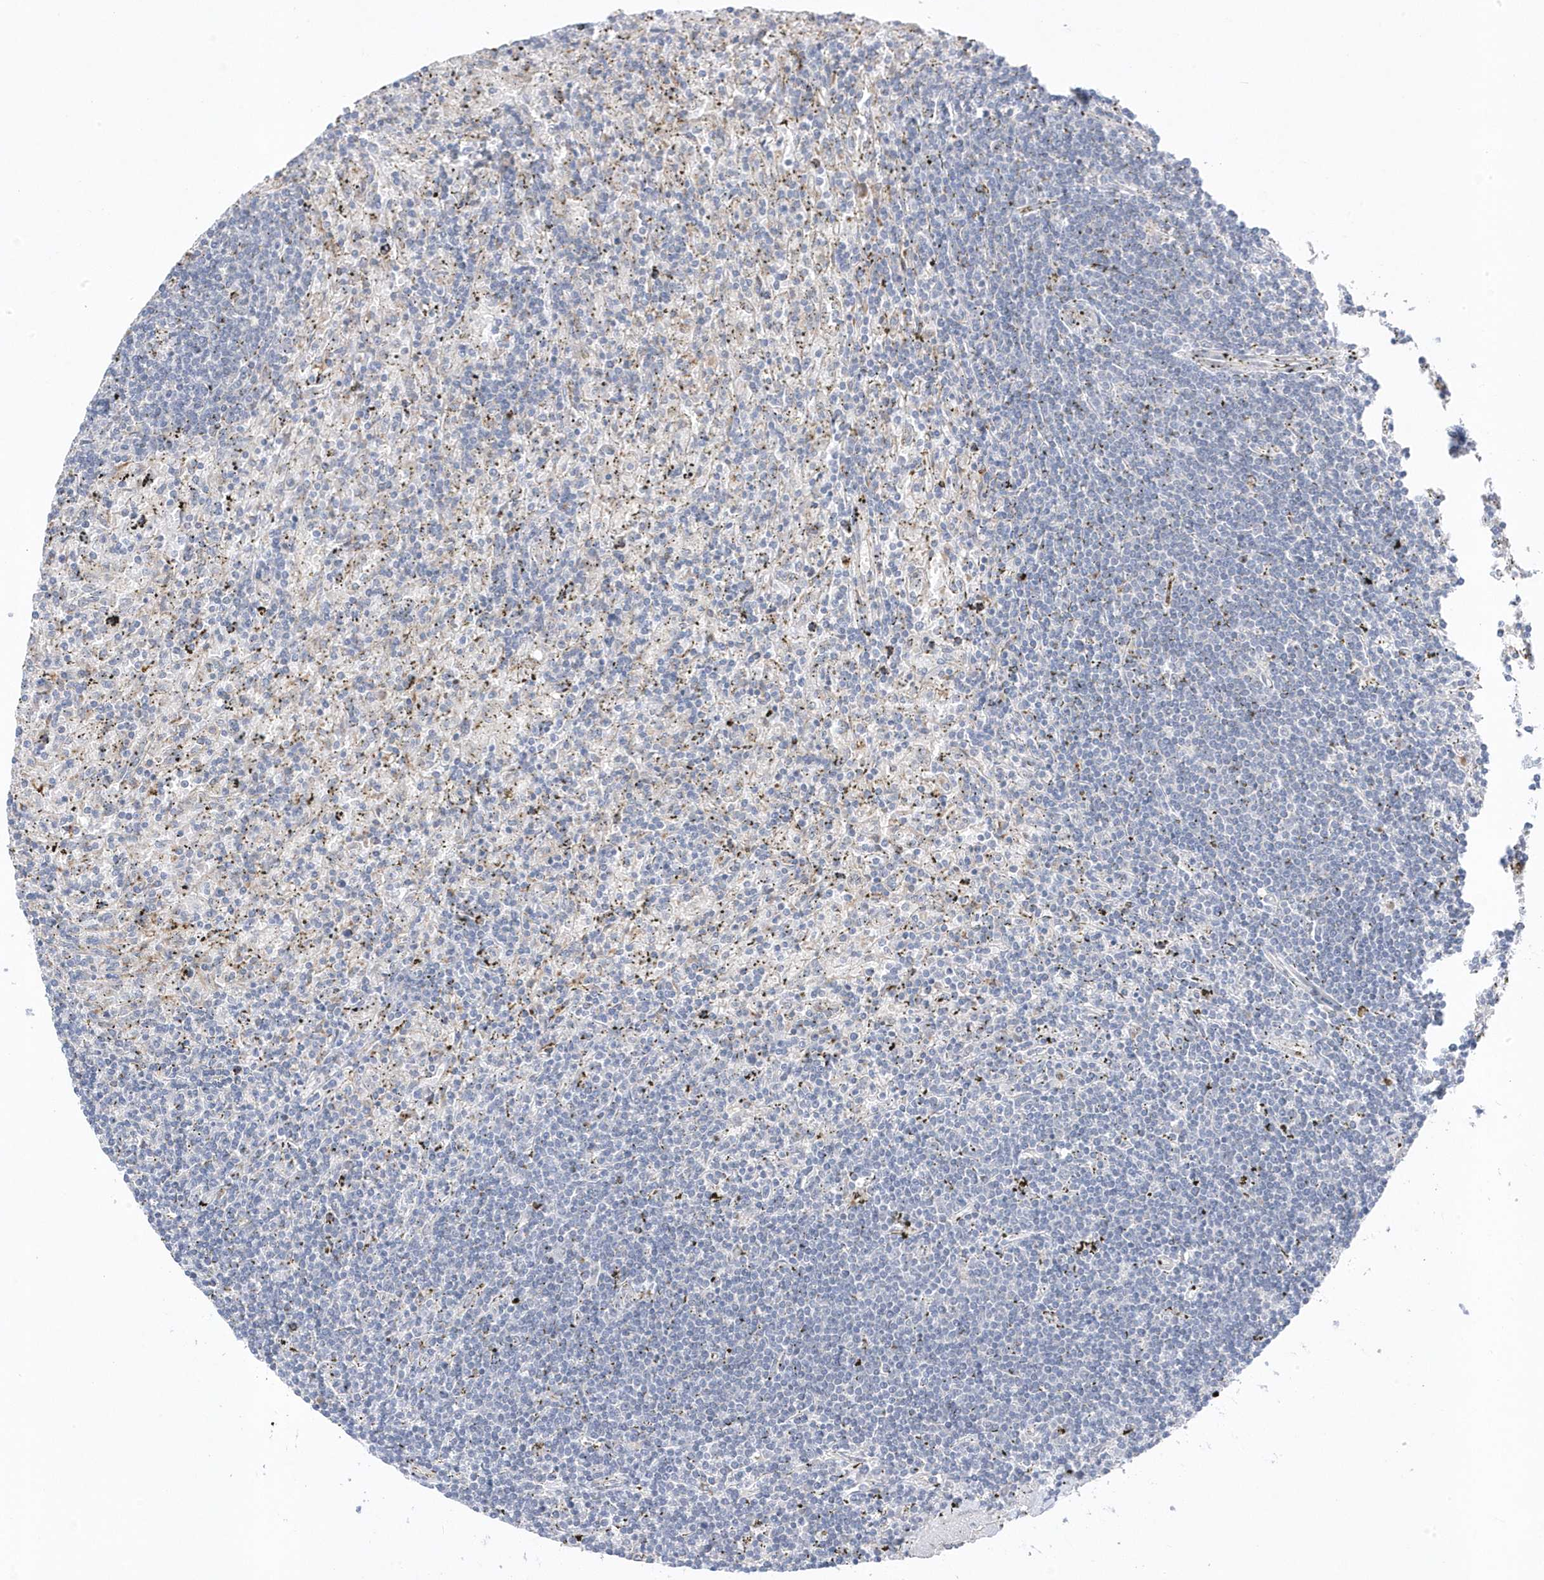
{"staining": {"intensity": "negative", "quantity": "none", "location": "none"}, "tissue": "lymphoma", "cell_type": "Tumor cells", "image_type": "cancer", "snomed": [{"axis": "morphology", "description": "Malignant lymphoma, non-Hodgkin's type, Low grade"}, {"axis": "topography", "description": "Spleen"}], "caption": "IHC photomicrograph of human low-grade malignant lymphoma, non-Hodgkin's type stained for a protein (brown), which shows no positivity in tumor cells.", "gene": "ANAPC1", "patient": {"sex": "male", "age": 76}}